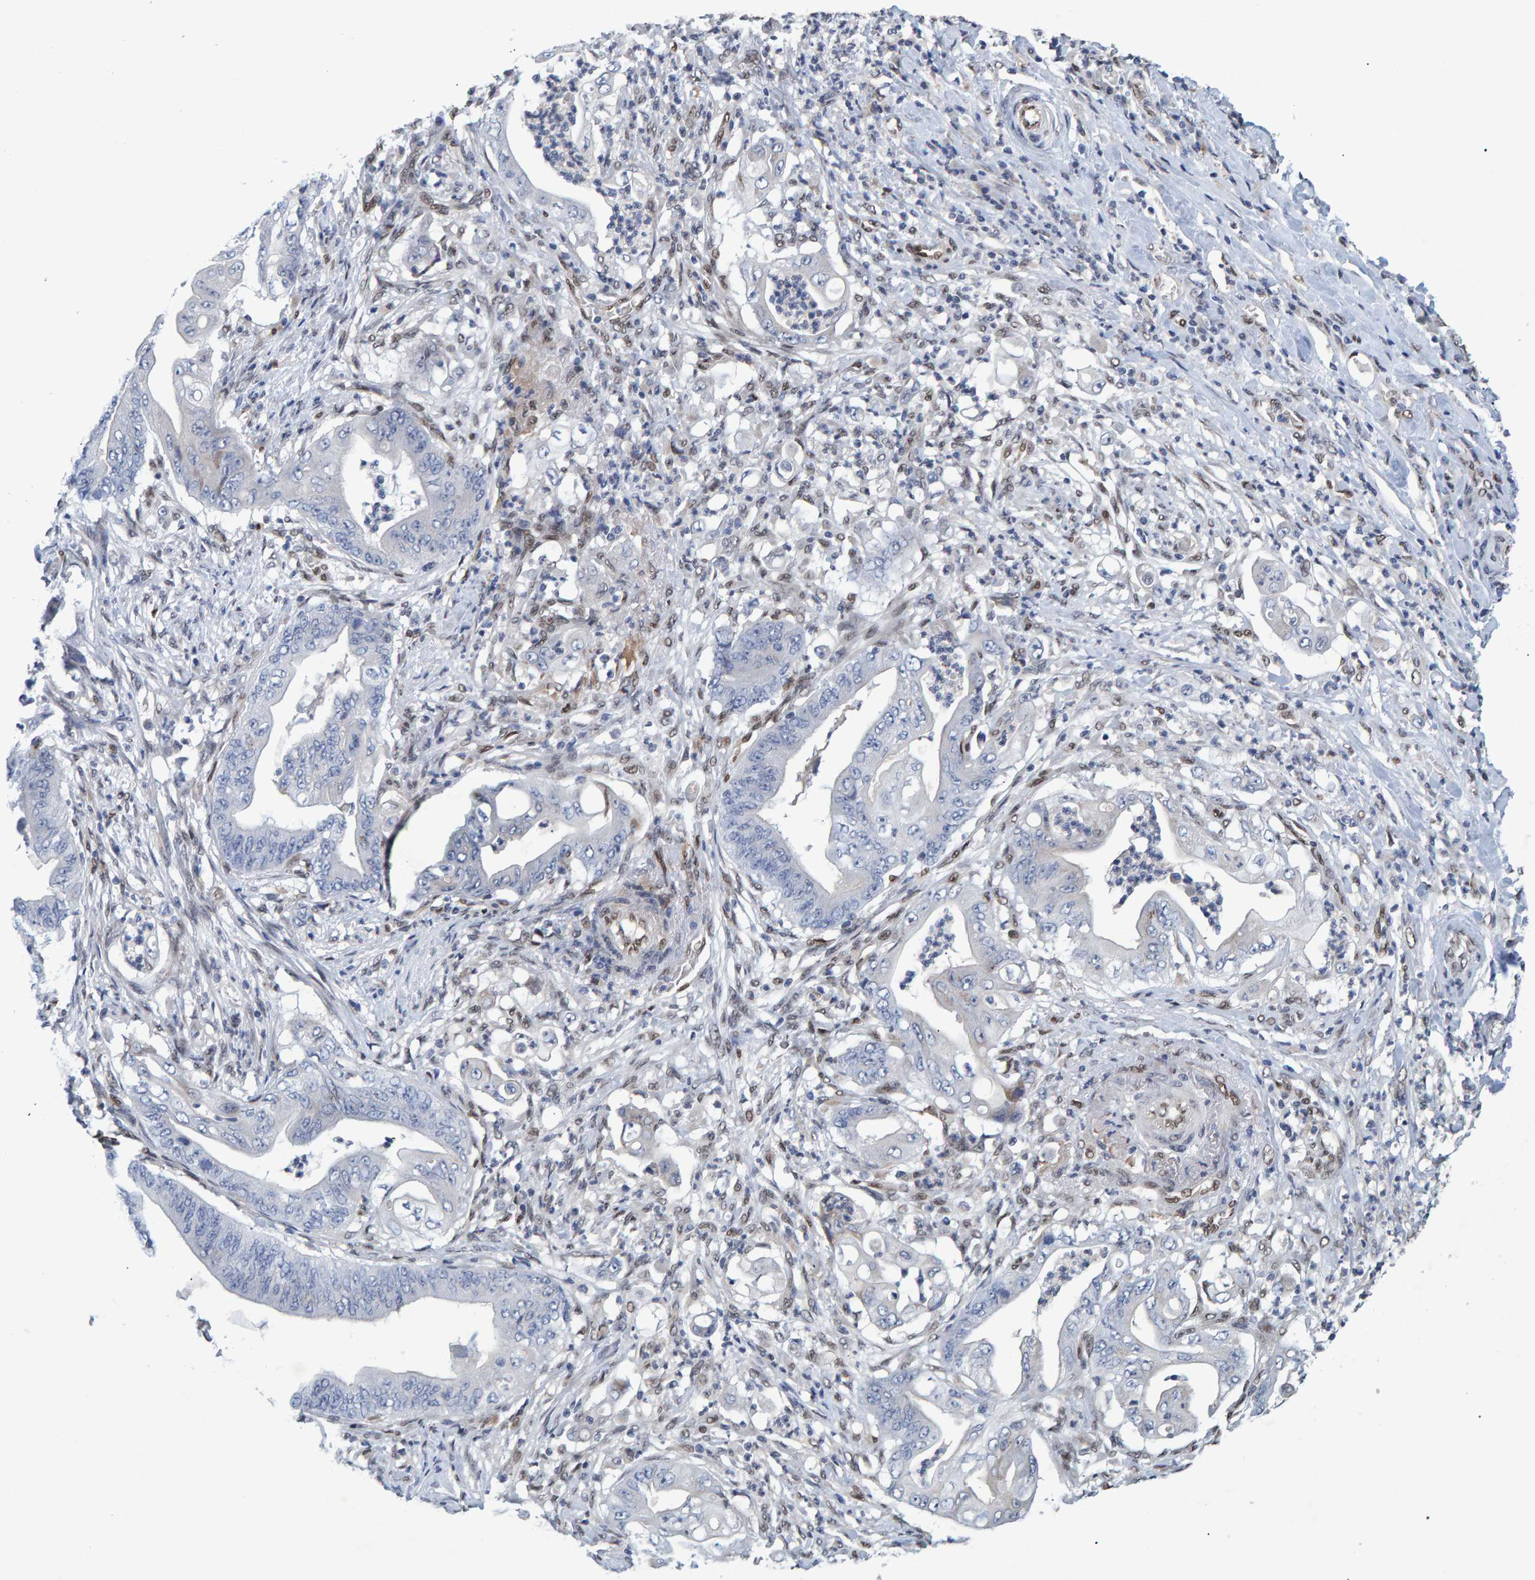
{"staining": {"intensity": "negative", "quantity": "none", "location": "none"}, "tissue": "stomach cancer", "cell_type": "Tumor cells", "image_type": "cancer", "snomed": [{"axis": "morphology", "description": "Adenocarcinoma, NOS"}, {"axis": "topography", "description": "Stomach"}], "caption": "Immunohistochemistry of human adenocarcinoma (stomach) exhibits no positivity in tumor cells.", "gene": "QKI", "patient": {"sex": "female", "age": 73}}